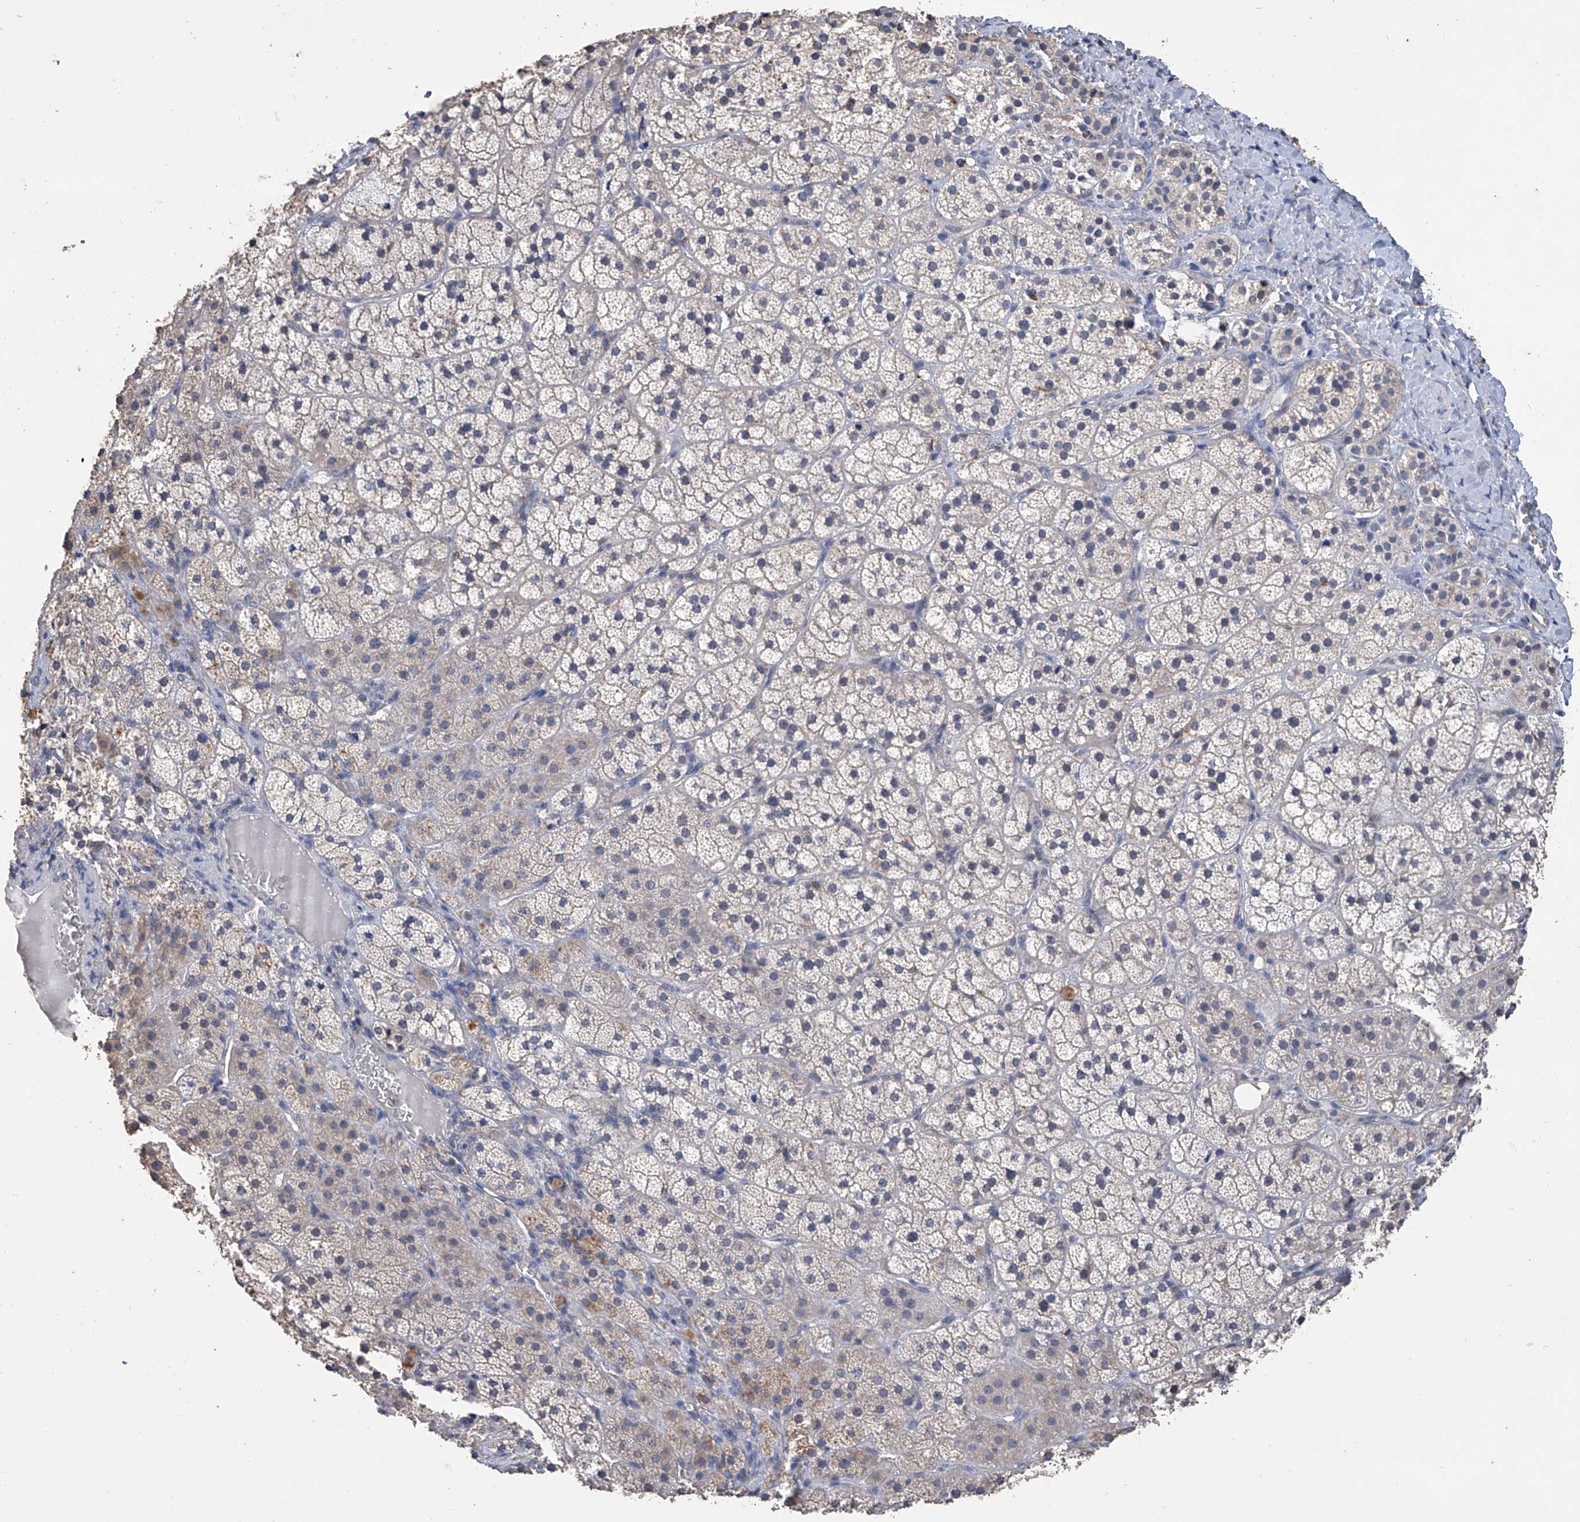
{"staining": {"intensity": "moderate", "quantity": "<25%", "location": "cytoplasmic/membranous"}, "tissue": "adrenal gland", "cell_type": "Glandular cells", "image_type": "normal", "snomed": [{"axis": "morphology", "description": "Normal tissue, NOS"}, {"axis": "topography", "description": "Adrenal gland"}], "caption": "The immunohistochemical stain highlights moderate cytoplasmic/membranous staining in glandular cells of unremarkable adrenal gland. The staining is performed using DAB brown chromogen to label protein expression. The nuclei are counter-stained blue using hematoxylin.", "gene": "GPT", "patient": {"sex": "female", "age": 44}}